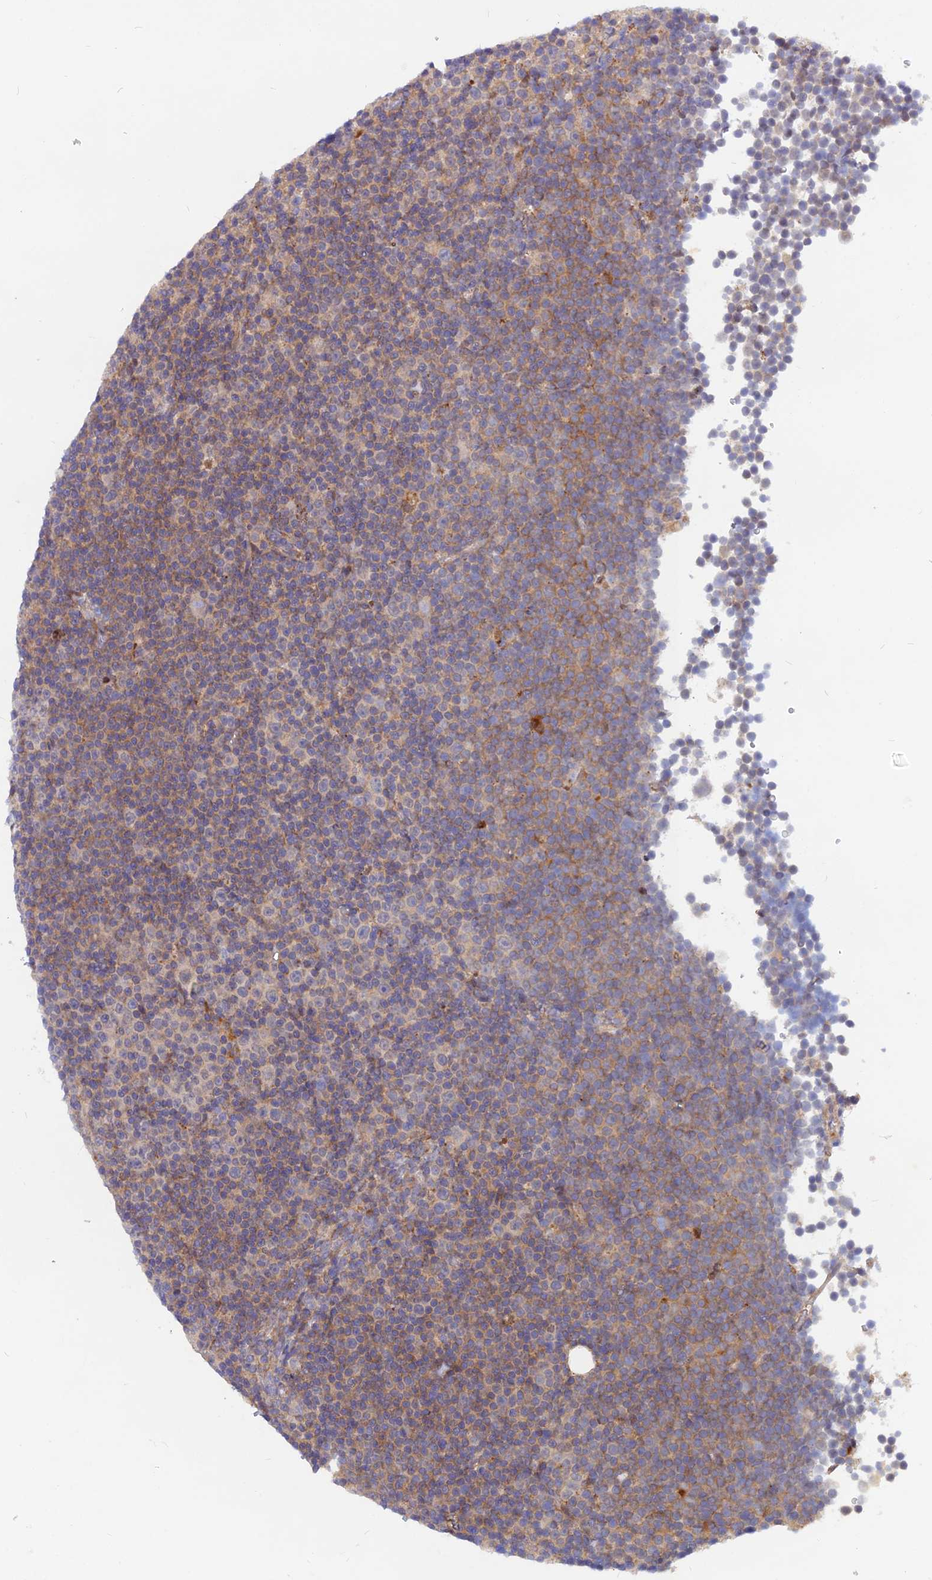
{"staining": {"intensity": "weak", "quantity": "25%-75%", "location": "cytoplasmic/membranous"}, "tissue": "lymphoma", "cell_type": "Tumor cells", "image_type": "cancer", "snomed": [{"axis": "morphology", "description": "Malignant lymphoma, non-Hodgkin's type, Low grade"}, {"axis": "topography", "description": "Lymph node"}], "caption": "DAB (3,3'-diaminobenzidine) immunohistochemical staining of malignant lymphoma, non-Hodgkin's type (low-grade) displays weak cytoplasmic/membranous protein expression in approximately 25%-75% of tumor cells. The protein of interest is stained brown, and the nuclei are stained in blue (DAB (3,3'-diaminobenzidine) IHC with brightfield microscopy, high magnification).", "gene": "DNAJC16", "patient": {"sex": "female", "age": 67}}